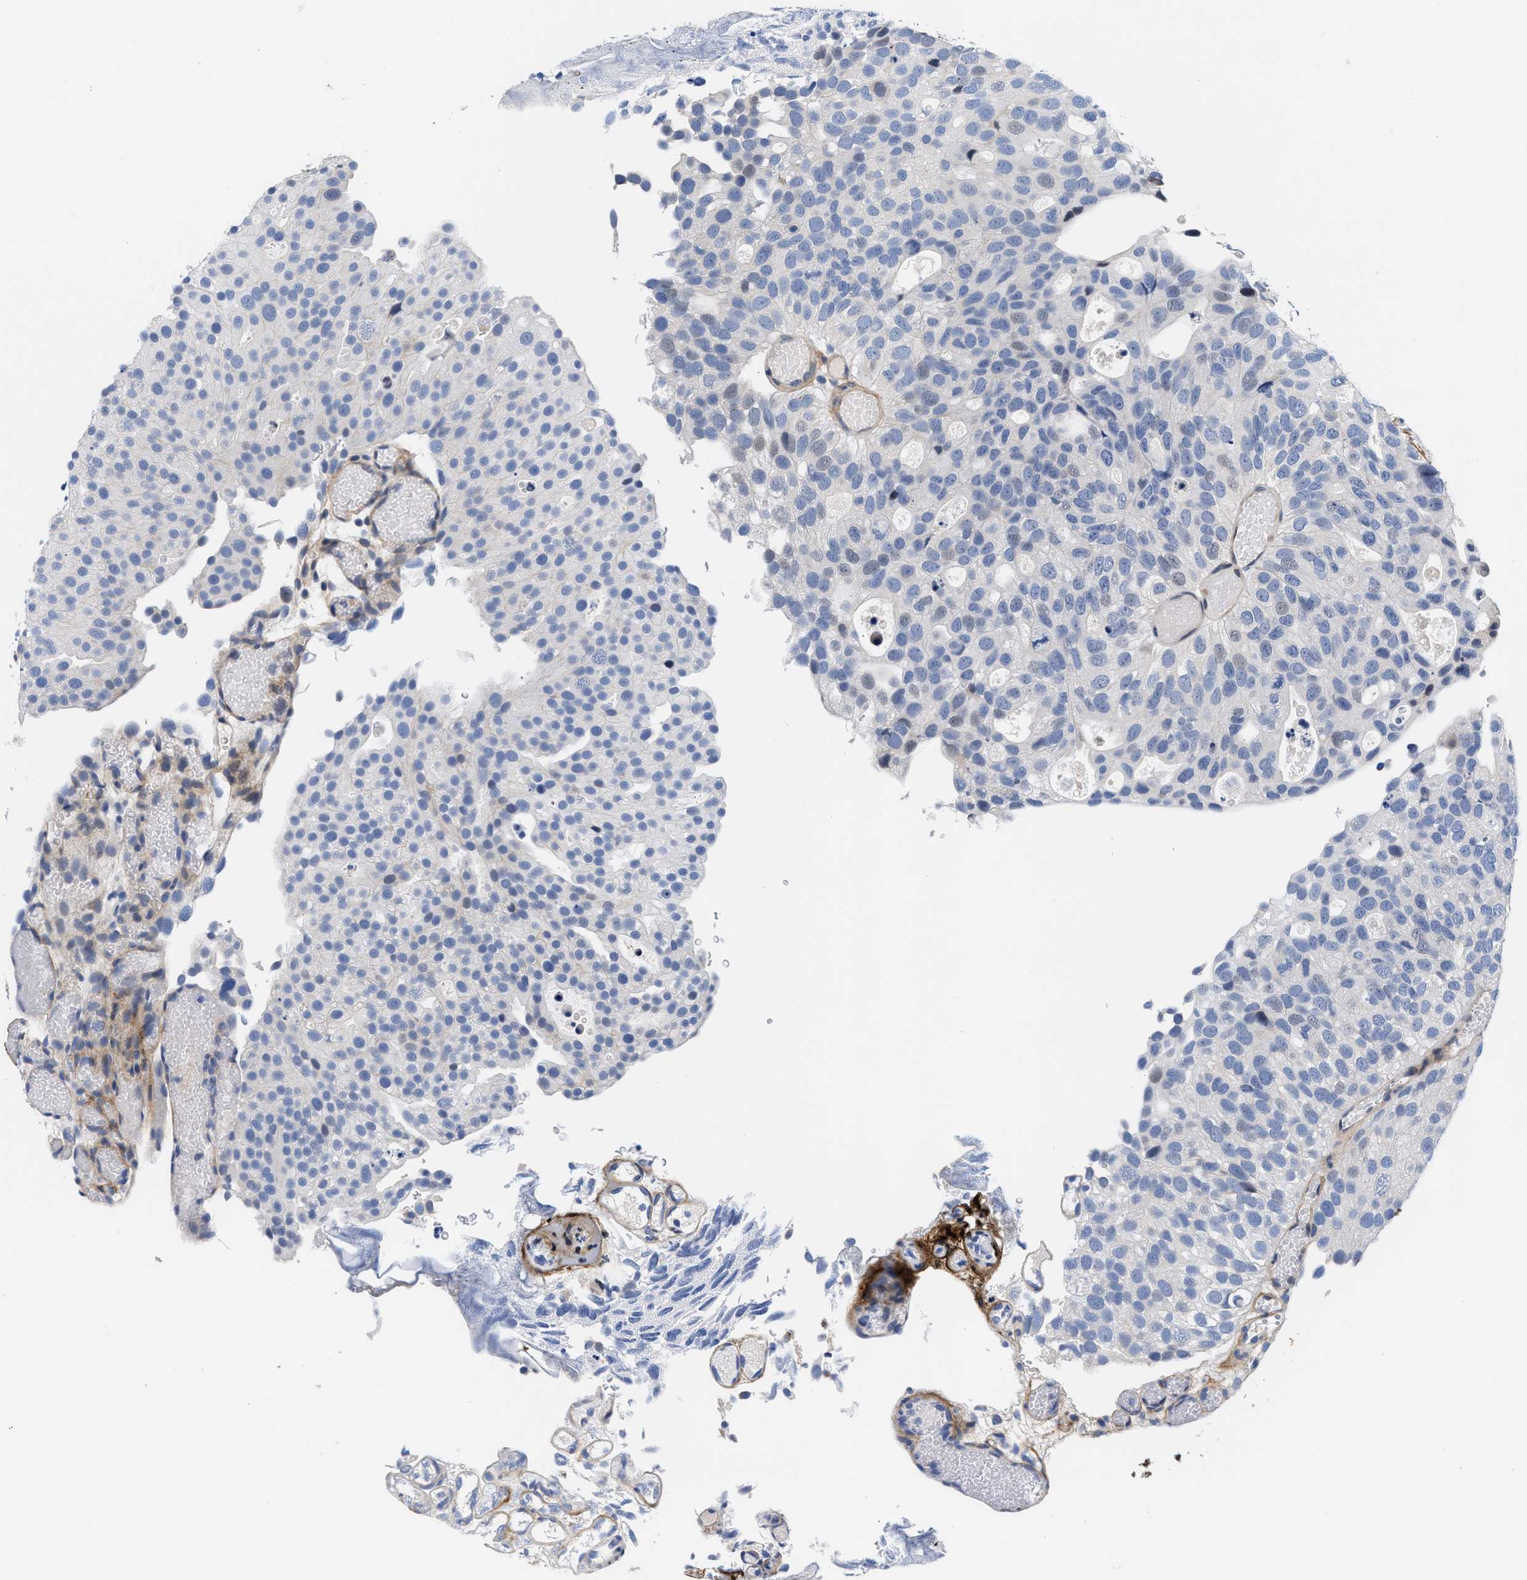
{"staining": {"intensity": "negative", "quantity": "none", "location": "none"}, "tissue": "urothelial cancer", "cell_type": "Tumor cells", "image_type": "cancer", "snomed": [{"axis": "morphology", "description": "Urothelial carcinoma, Low grade"}, {"axis": "topography", "description": "Urinary bladder"}], "caption": "Immunohistochemical staining of human urothelial carcinoma (low-grade) exhibits no significant staining in tumor cells.", "gene": "ACTL7B", "patient": {"sex": "male", "age": 78}}